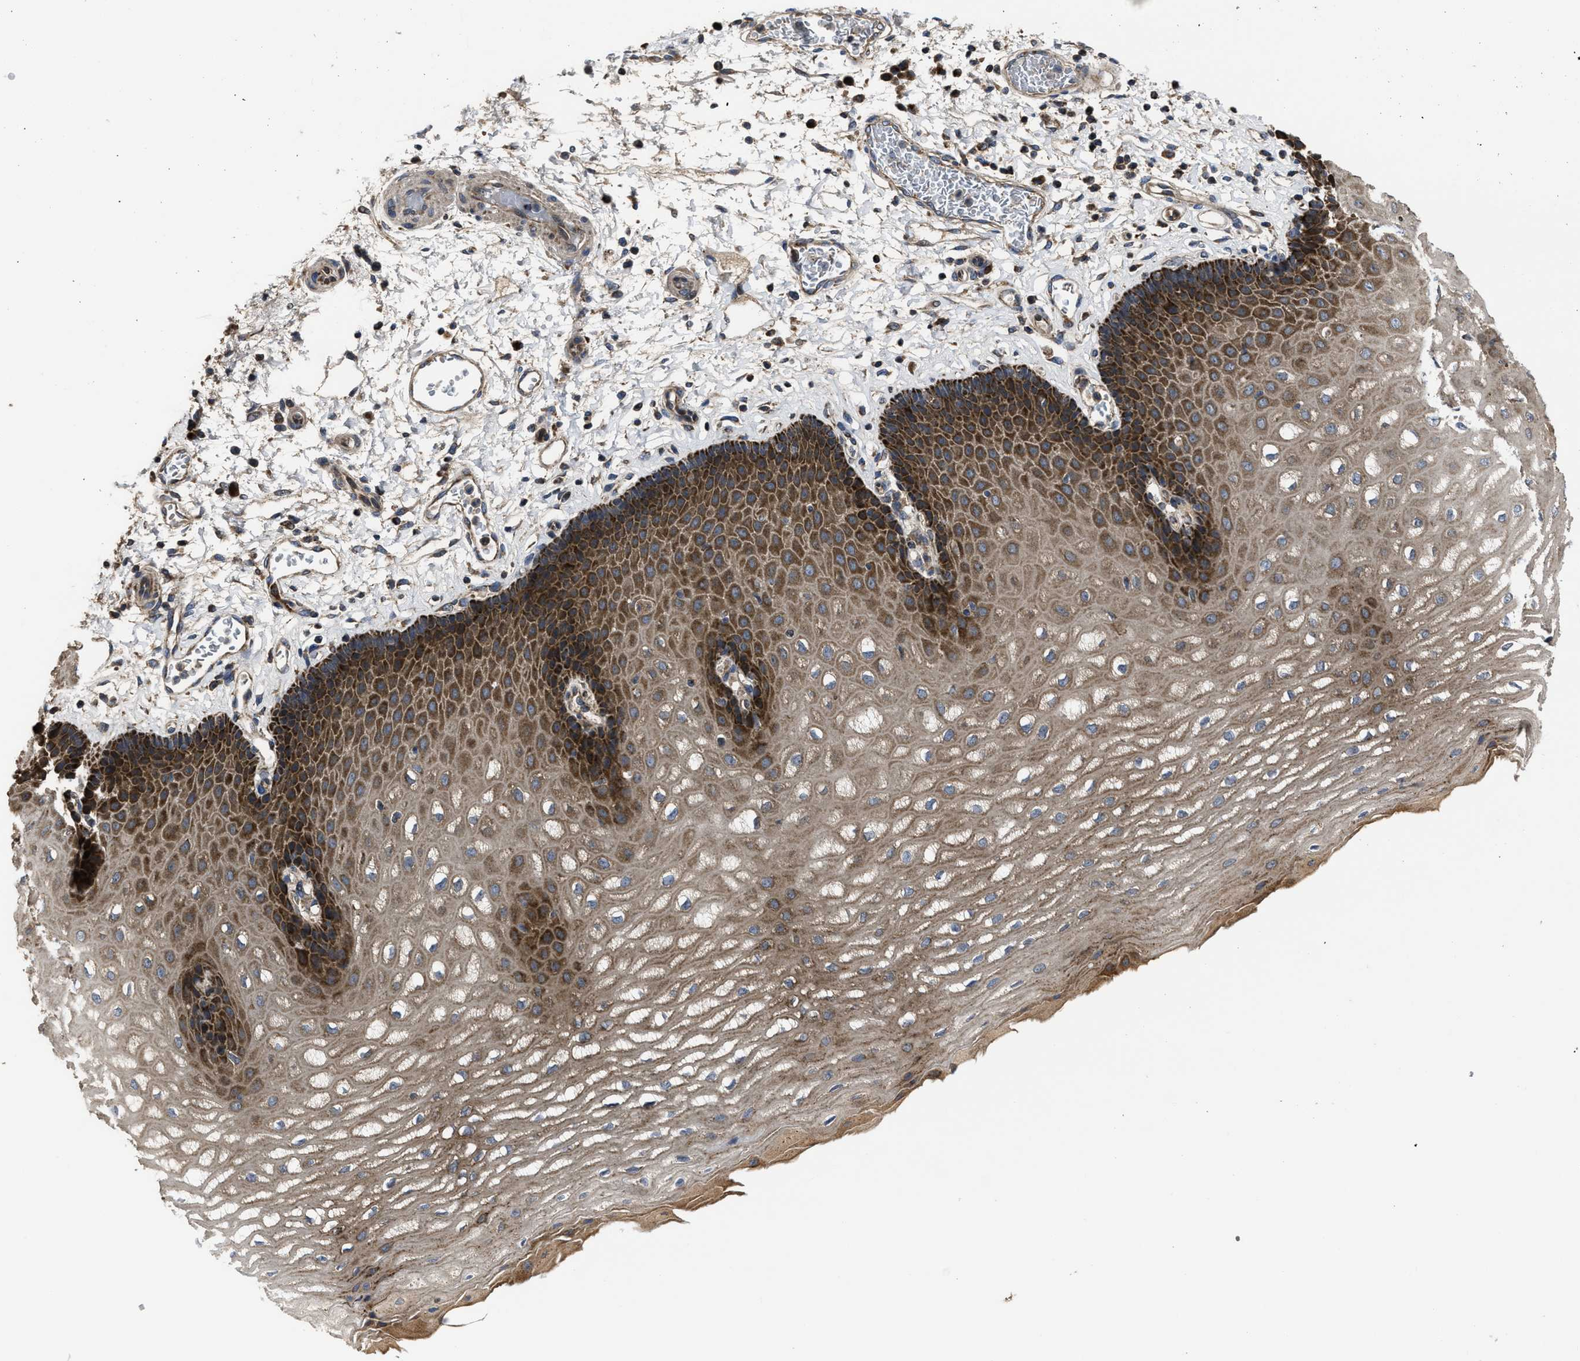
{"staining": {"intensity": "moderate", "quantity": ">75%", "location": "cytoplasmic/membranous"}, "tissue": "esophagus", "cell_type": "Squamous epithelial cells", "image_type": "normal", "snomed": [{"axis": "morphology", "description": "Normal tissue, NOS"}, {"axis": "topography", "description": "Esophagus"}], "caption": "Esophagus stained with DAB IHC reveals medium levels of moderate cytoplasmic/membranous expression in about >75% of squamous epithelial cells.", "gene": "PASK", "patient": {"sex": "male", "age": 54}}